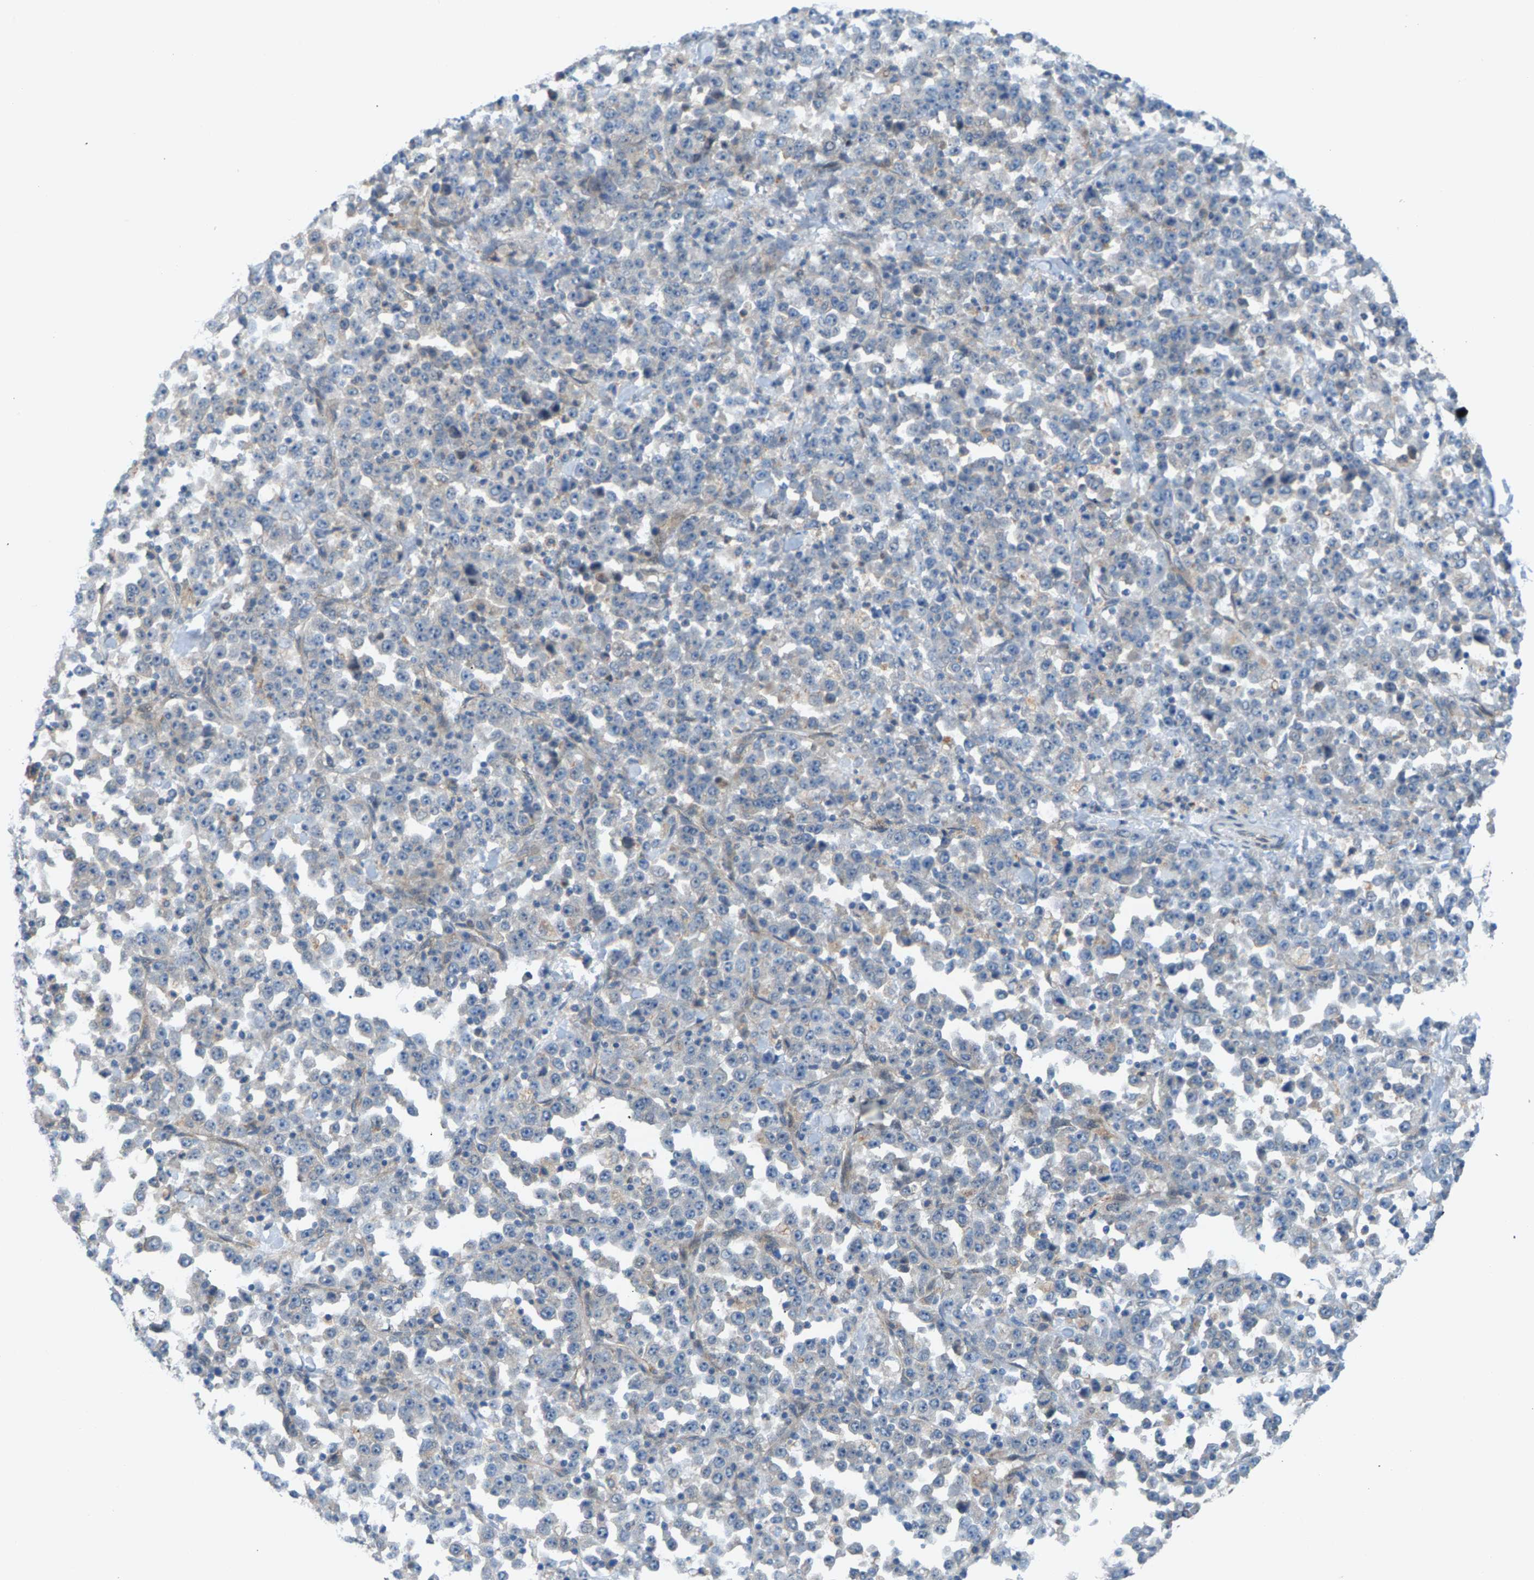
{"staining": {"intensity": "negative", "quantity": "none", "location": "none"}, "tissue": "stomach cancer", "cell_type": "Tumor cells", "image_type": "cancer", "snomed": [{"axis": "morphology", "description": "Normal tissue, NOS"}, {"axis": "morphology", "description": "Adenocarcinoma, NOS"}, {"axis": "topography", "description": "Stomach, upper"}, {"axis": "topography", "description": "Stomach"}], "caption": "An IHC photomicrograph of stomach cancer (adenocarcinoma) is shown. There is no staining in tumor cells of stomach cancer (adenocarcinoma).", "gene": "PDCL", "patient": {"sex": "male", "age": 59}}